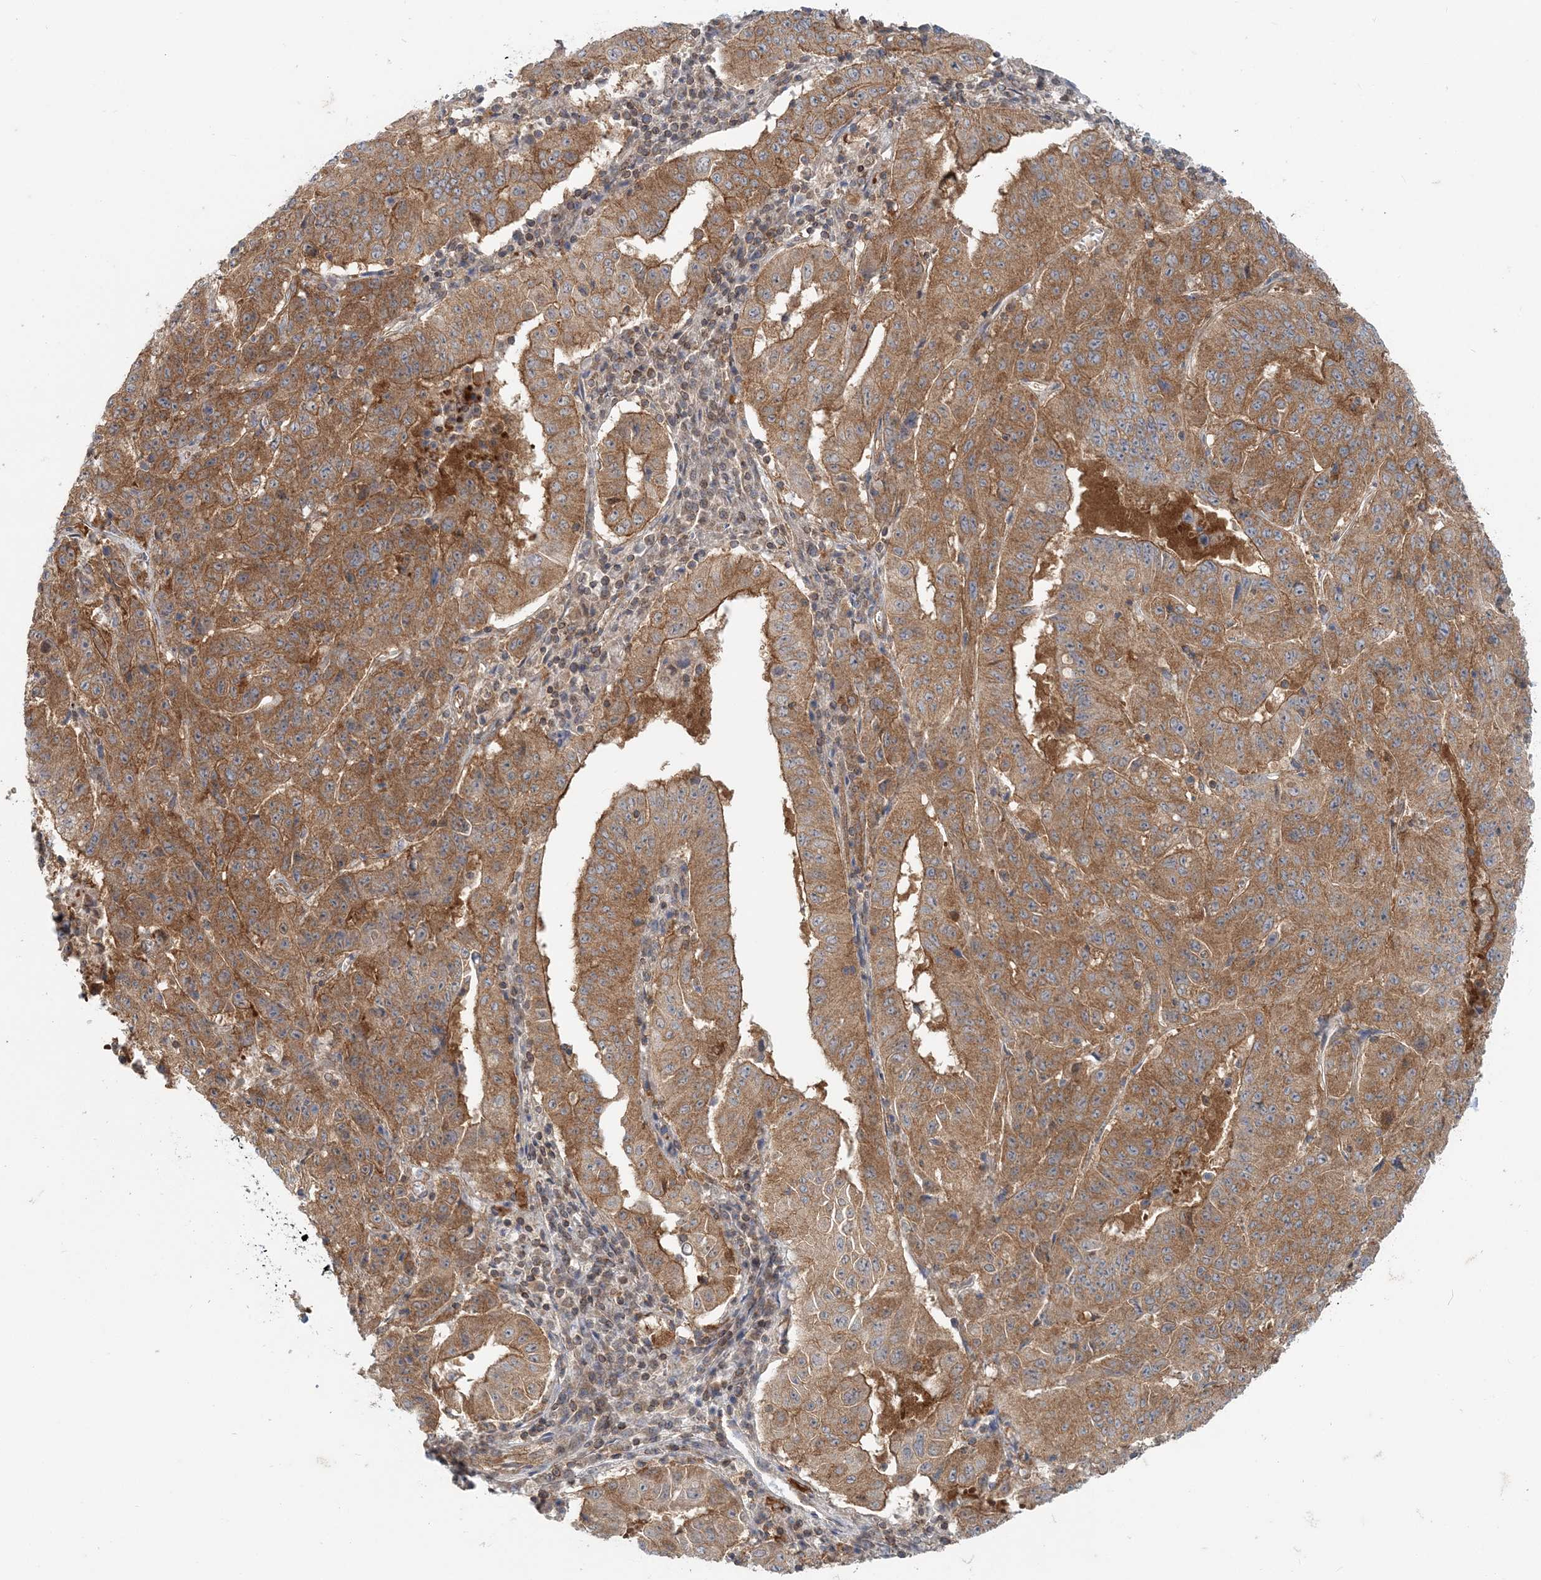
{"staining": {"intensity": "moderate", "quantity": ">75%", "location": "cytoplasmic/membranous"}, "tissue": "pancreatic cancer", "cell_type": "Tumor cells", "image_type": "cancer", "snomed": [{"axis": "morphology", "description": "Adenocarcinoma, NOS"}, {"axis": "topography", "description": "Pancreas"}], "caption": "Immunohistochemistry (IHC) photomicrograph of human pancreatic cancer (adenocarcinoma) stained for a protein (brown), which shows medium levels of moderate cytoplasmic/membranous positivity in approximately >75% of tumor cells.", "gene": "MOB4", "patient": {"sex": "male", "age": 63}}